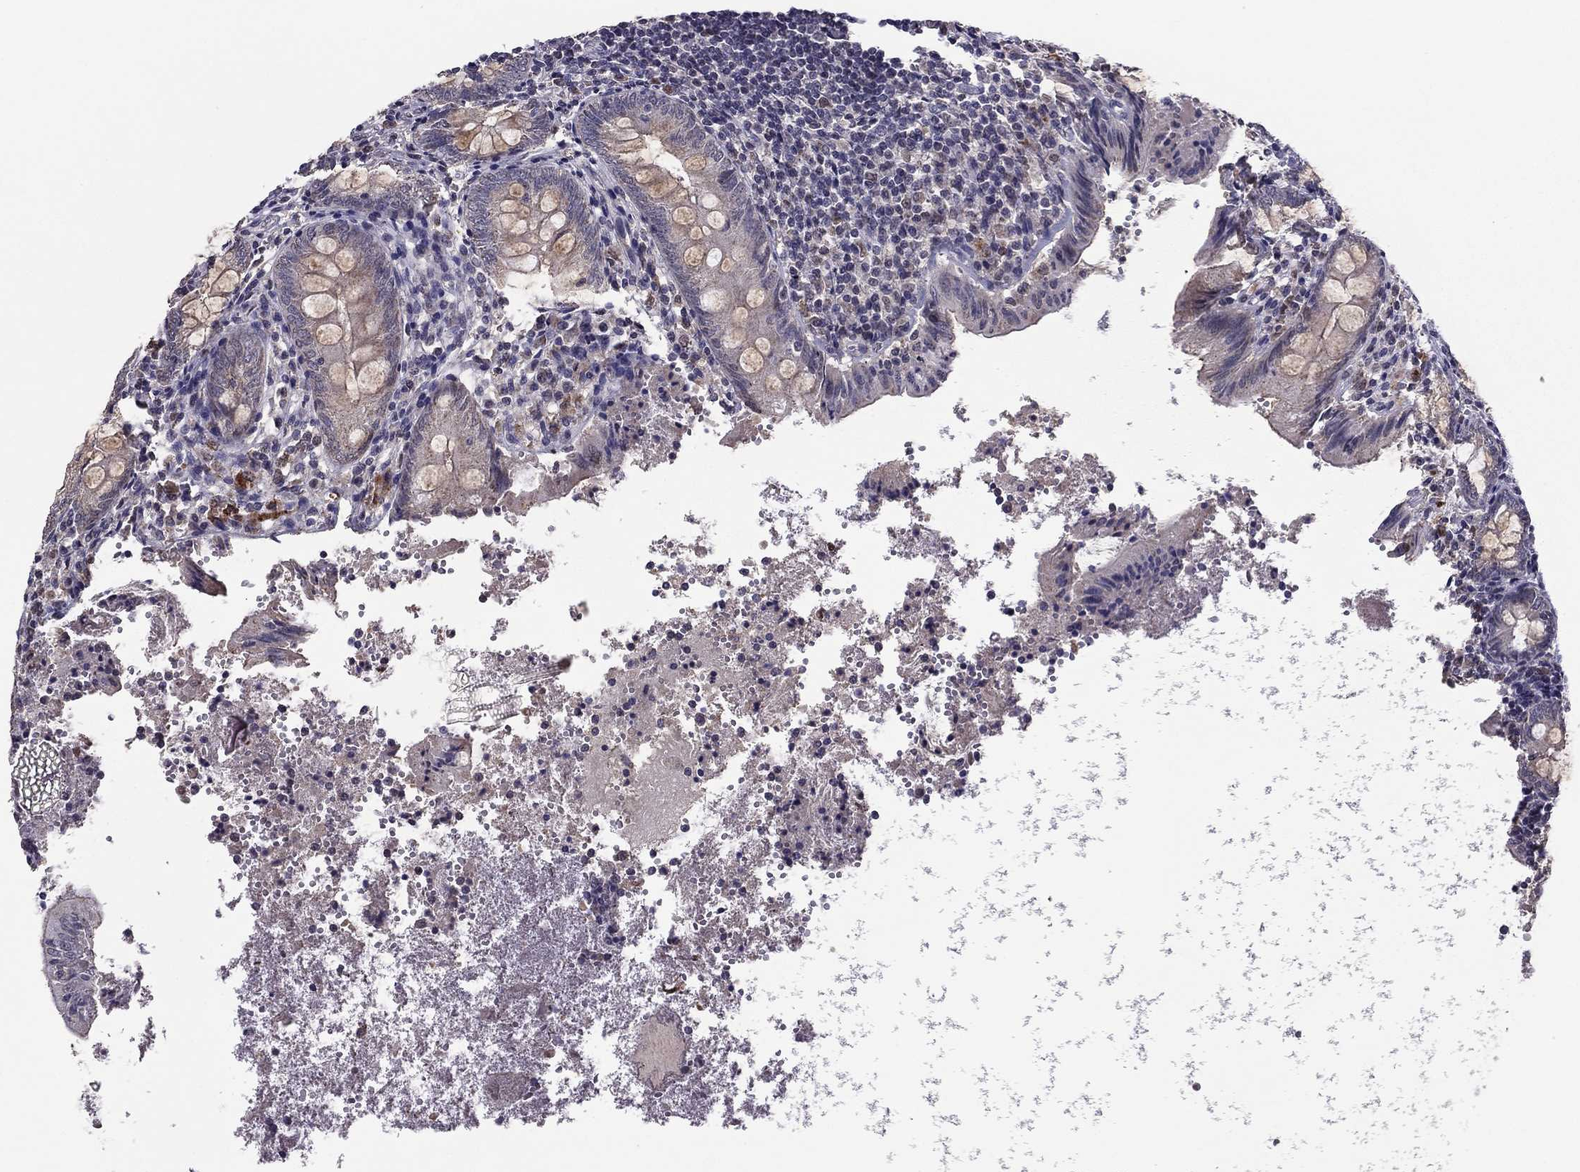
{"staining": {"intensity": "negative", "quantity": "none", "location": "none"}, "tissue": "appendix", "cell_type": "Glandular cells", "image_type": "normal", "snomed": [{"axis": "morphology", "description": "Normal tissue, NOS"}, {"axis": "topography", "description": "Appendix"}], "caption": "An immunohistochemistry (IHC) micrograph of benign appendix is shown. There is no staining in glandular cells of appendix.", "gene": "HCN1", "patient": {"sex": "female", "age": 23}}